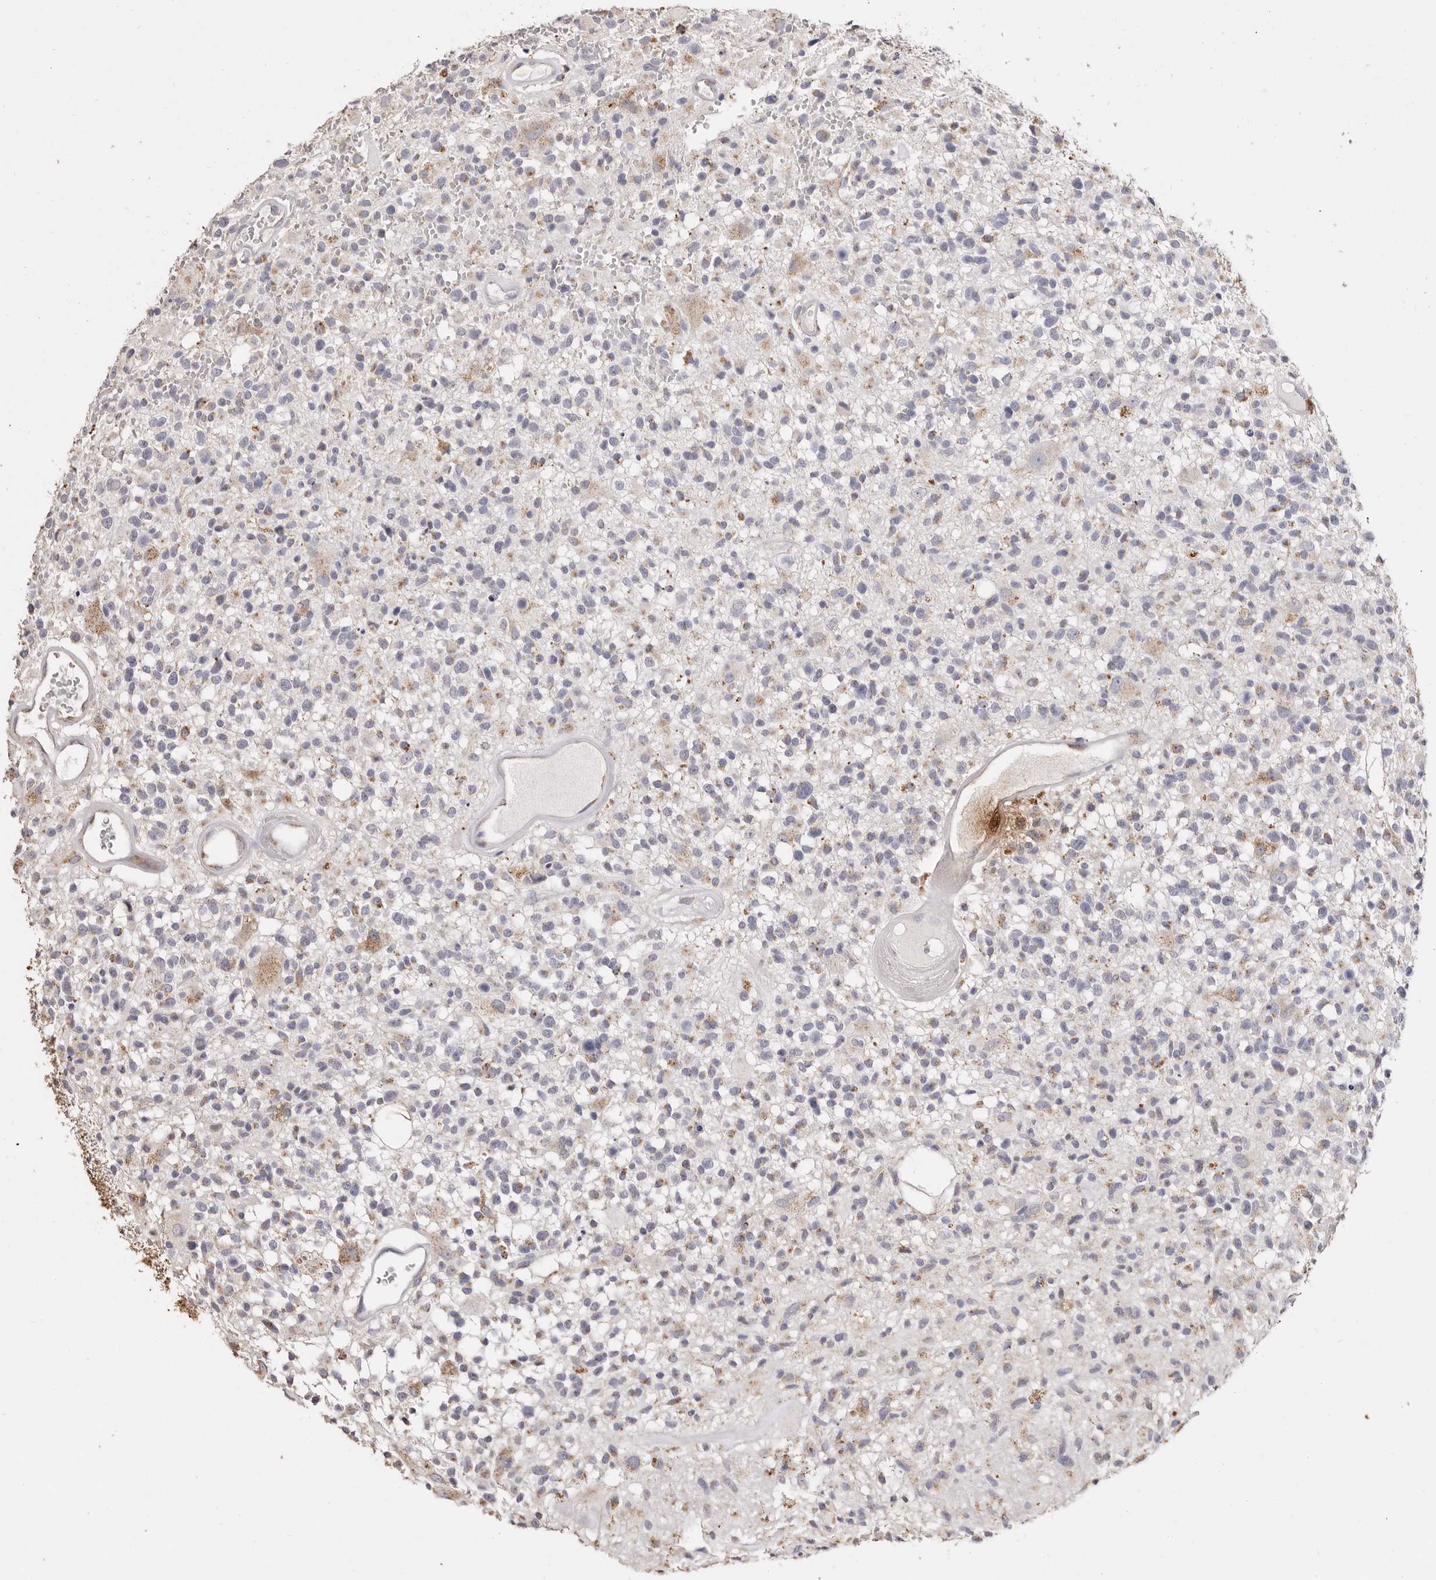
{"staining": {"intensity": "moderate", "quantity": "<25%", "location": "cytoplasmic/membranous"}, "tissue": "glioma", "cell_type": "Tumor cells", "image_type": "cancer", "snomed": [{"axis": "morphology", "description": "Glioma, malignant, High grade"}, {"axis": "morphology", "description": "Glioblastoma, NOS"}, {"axis": "topography", "description": "Brain"}], "caption": "Glioblastoma tissue demonstrates moderate cytoplasmic/membranous staining in about <25% of tumor cells (DAB IHC, brown staining for protein, blue staining for nuclei).", "gene": "LGALS7B", "patient": {"sex": "male", "age": 60}}